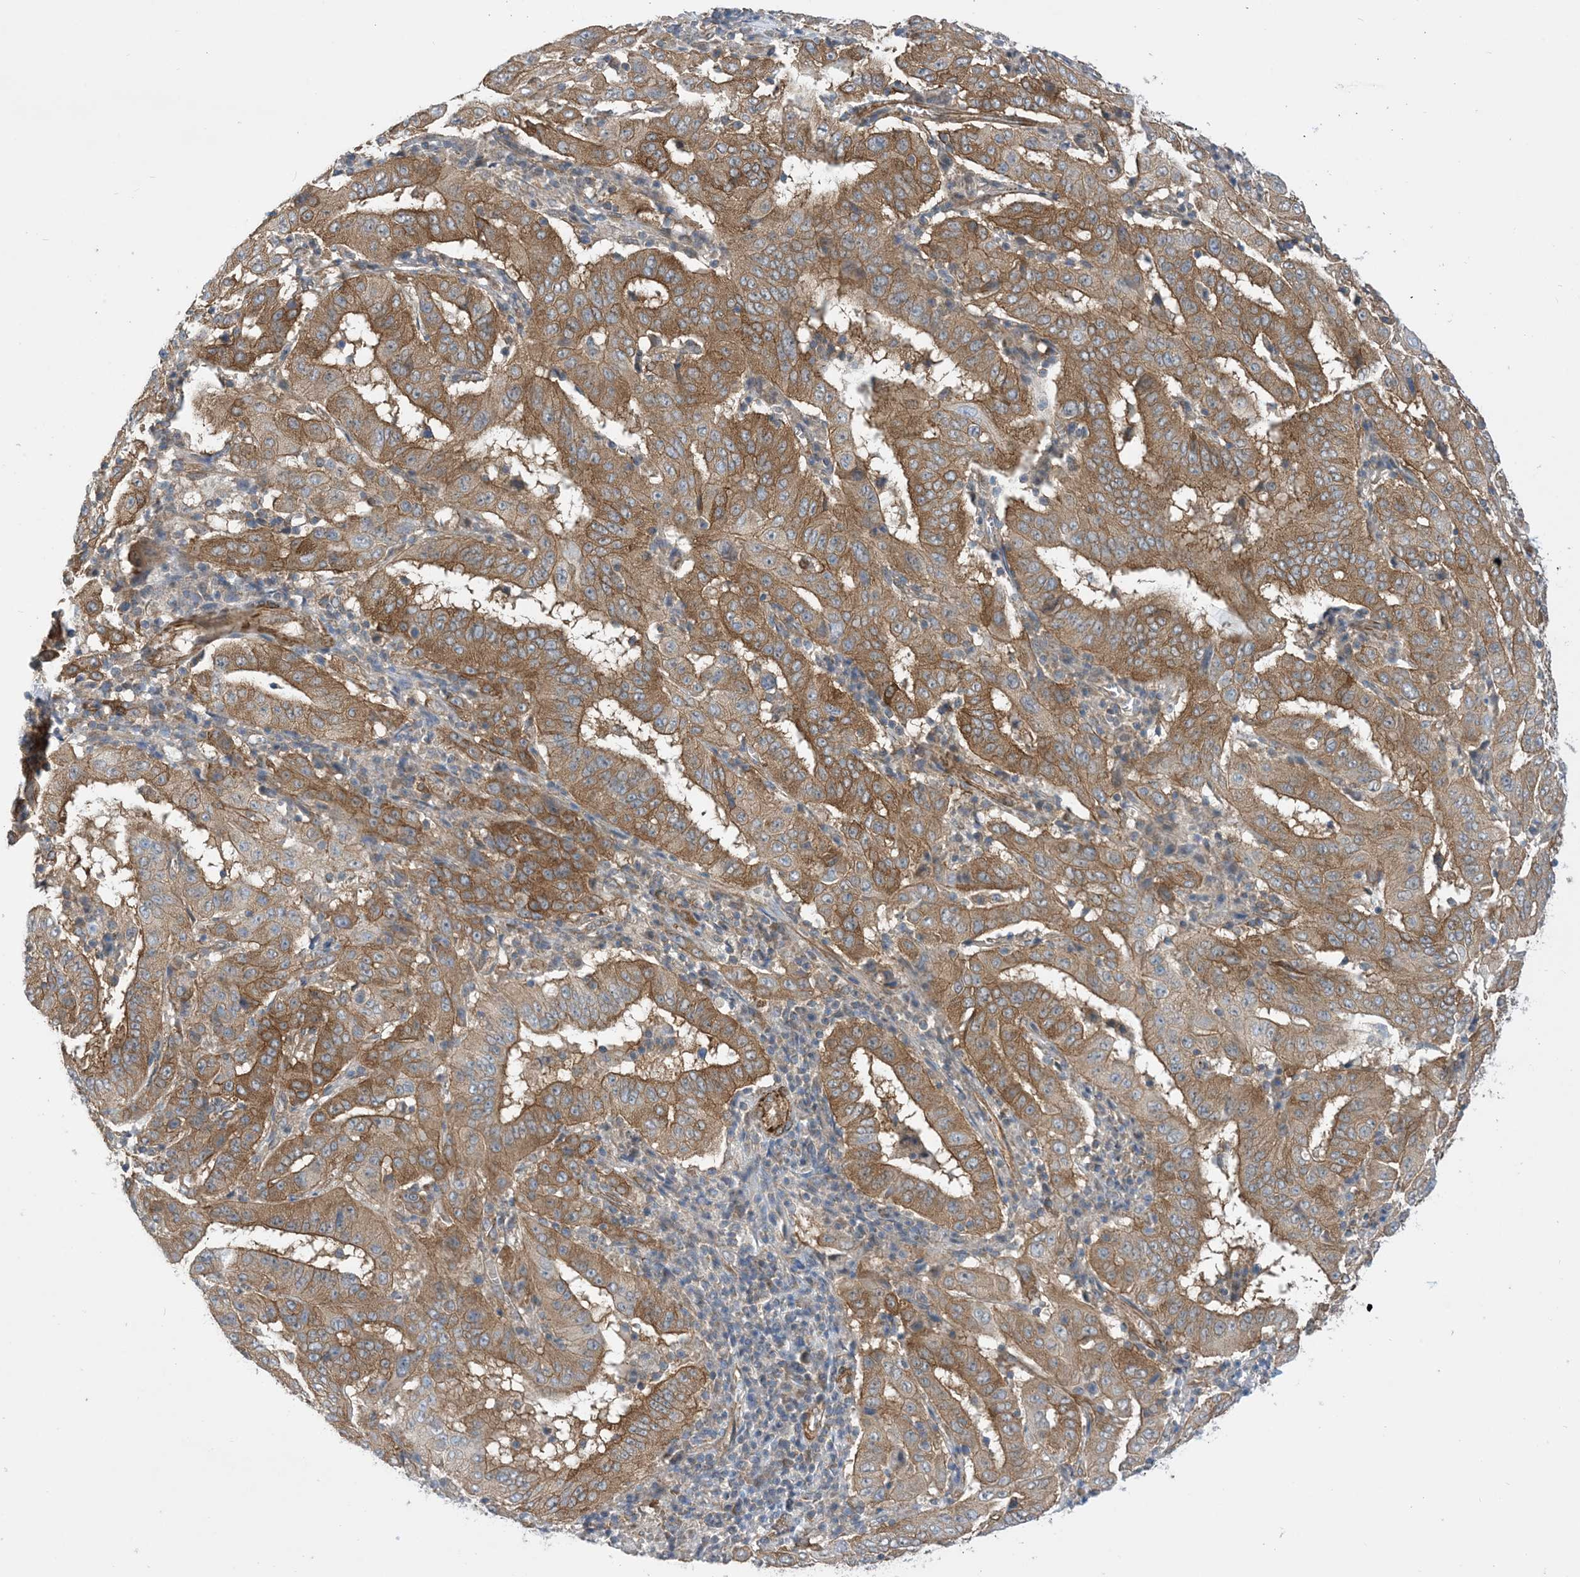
{"staining": {"intensity": "moderate", "quantity": ">75%", "location": "cytoplasmic/membranous"}, "tissue": "pancreatic cancer", "cell_type": "Tumor cells", "image_type": "cancer", "snomed": [{"axis": "morphology", "description": "Adenocarcinoma, NOS"}, {"axis": "topography", "description": "Pancreas"}], "caption": "High-power microscopy captured an IHC image of pancreatic cancer (adenocarcinoma), revealing moderate cytoplasmic/membranous positivity in approximately >75% of tumor cells.", "gene": "EHBP1", "patient": {"sex": "male", "age": 63}}